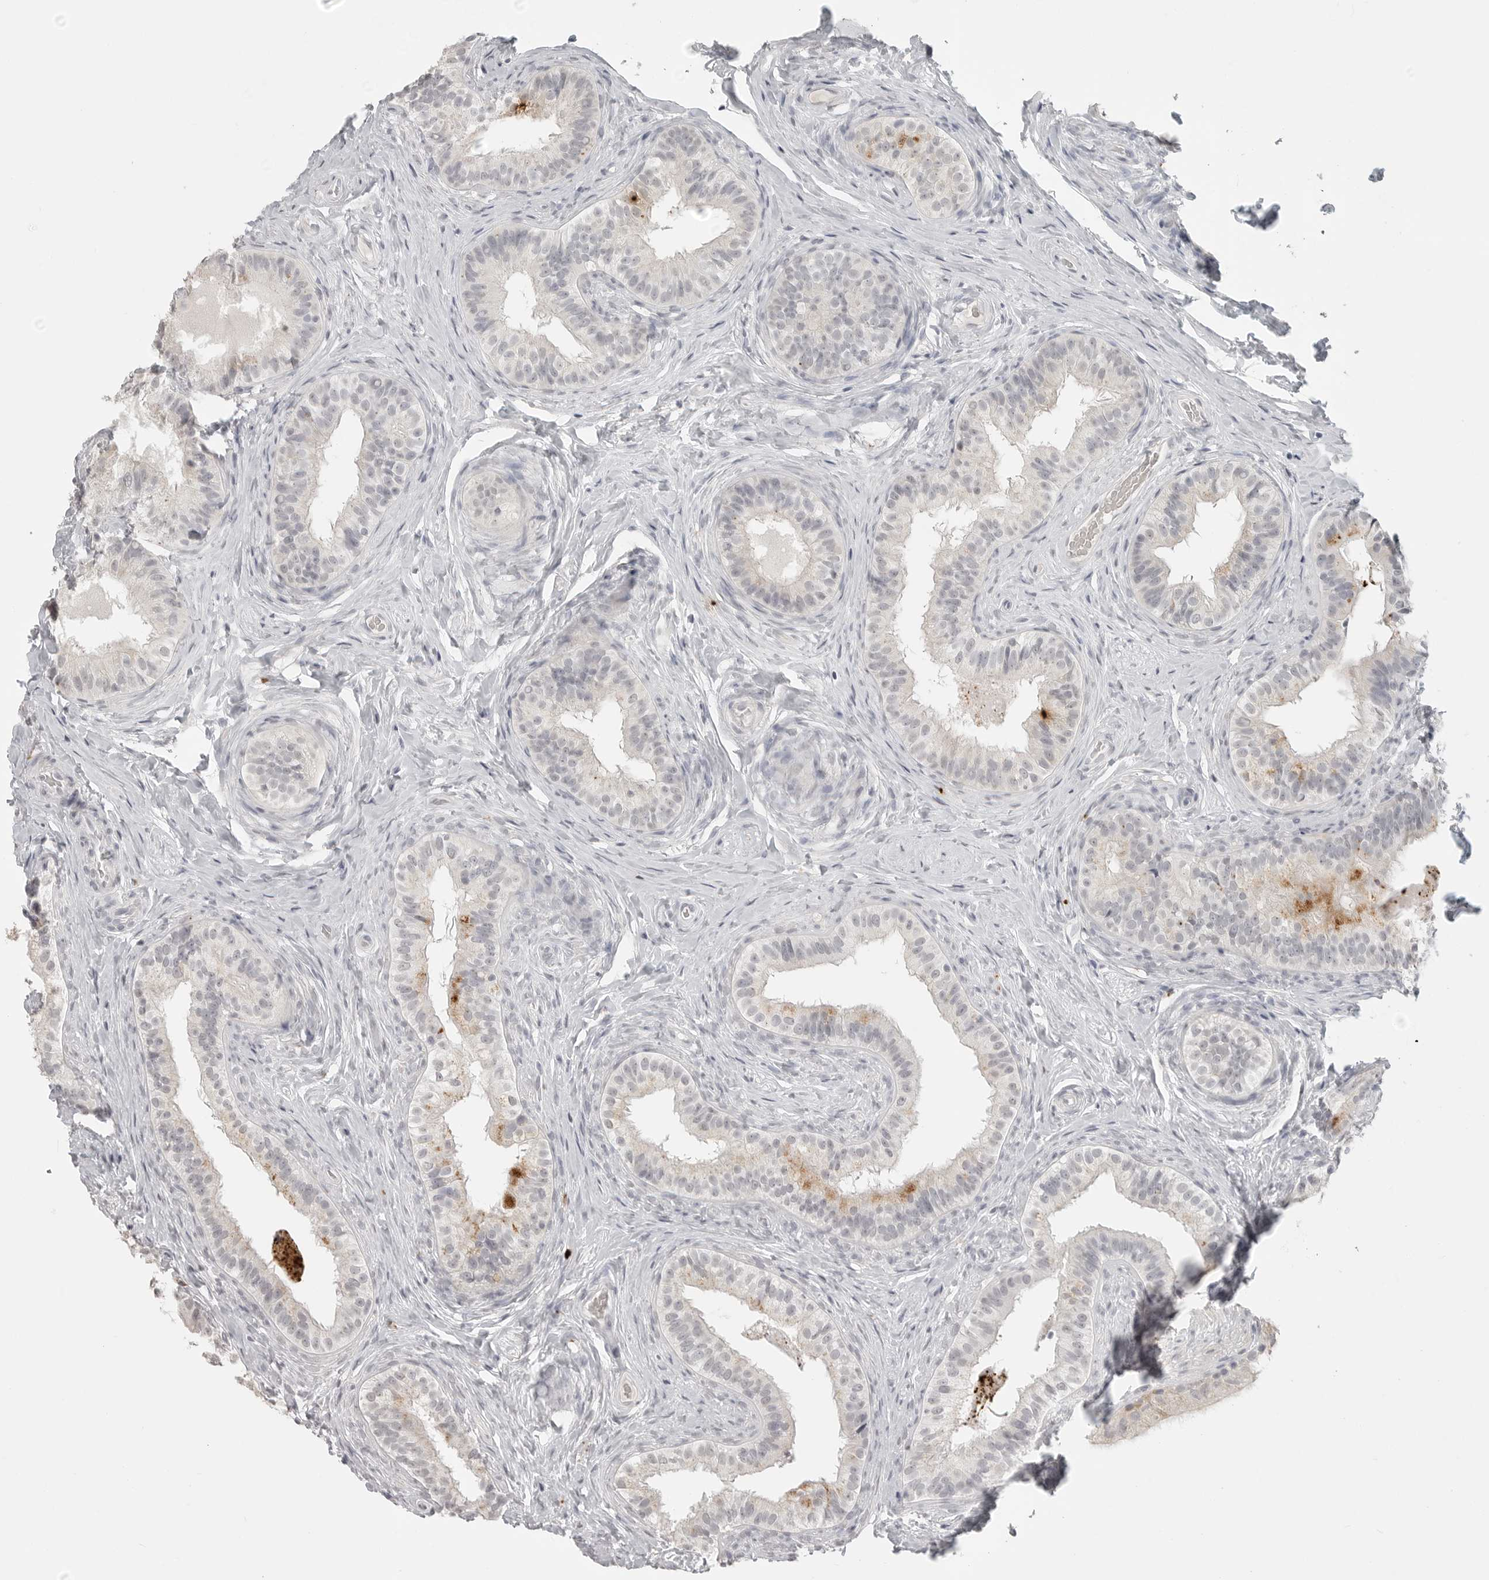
{"staining": {"intensity": "moderate", "quantity": "<25%", "location": "cytoplasmic/membranous"}, "tissue": "epididymis", "cell_type": "Glandular cells", "image_type": "normal", "snomed": [{"axis": "morphology", "description": "Normal tissue, NOS"}, {"axis": "topography", "description": "Epididymis"}], "caption": "Glandular cells reveal low levels of moderate cytoplasmic/membranous expression in about <25% of cells in unremarkable epididymis.", "gene": "PRSS1", "patient": {"sex": "male", "age": 49}}